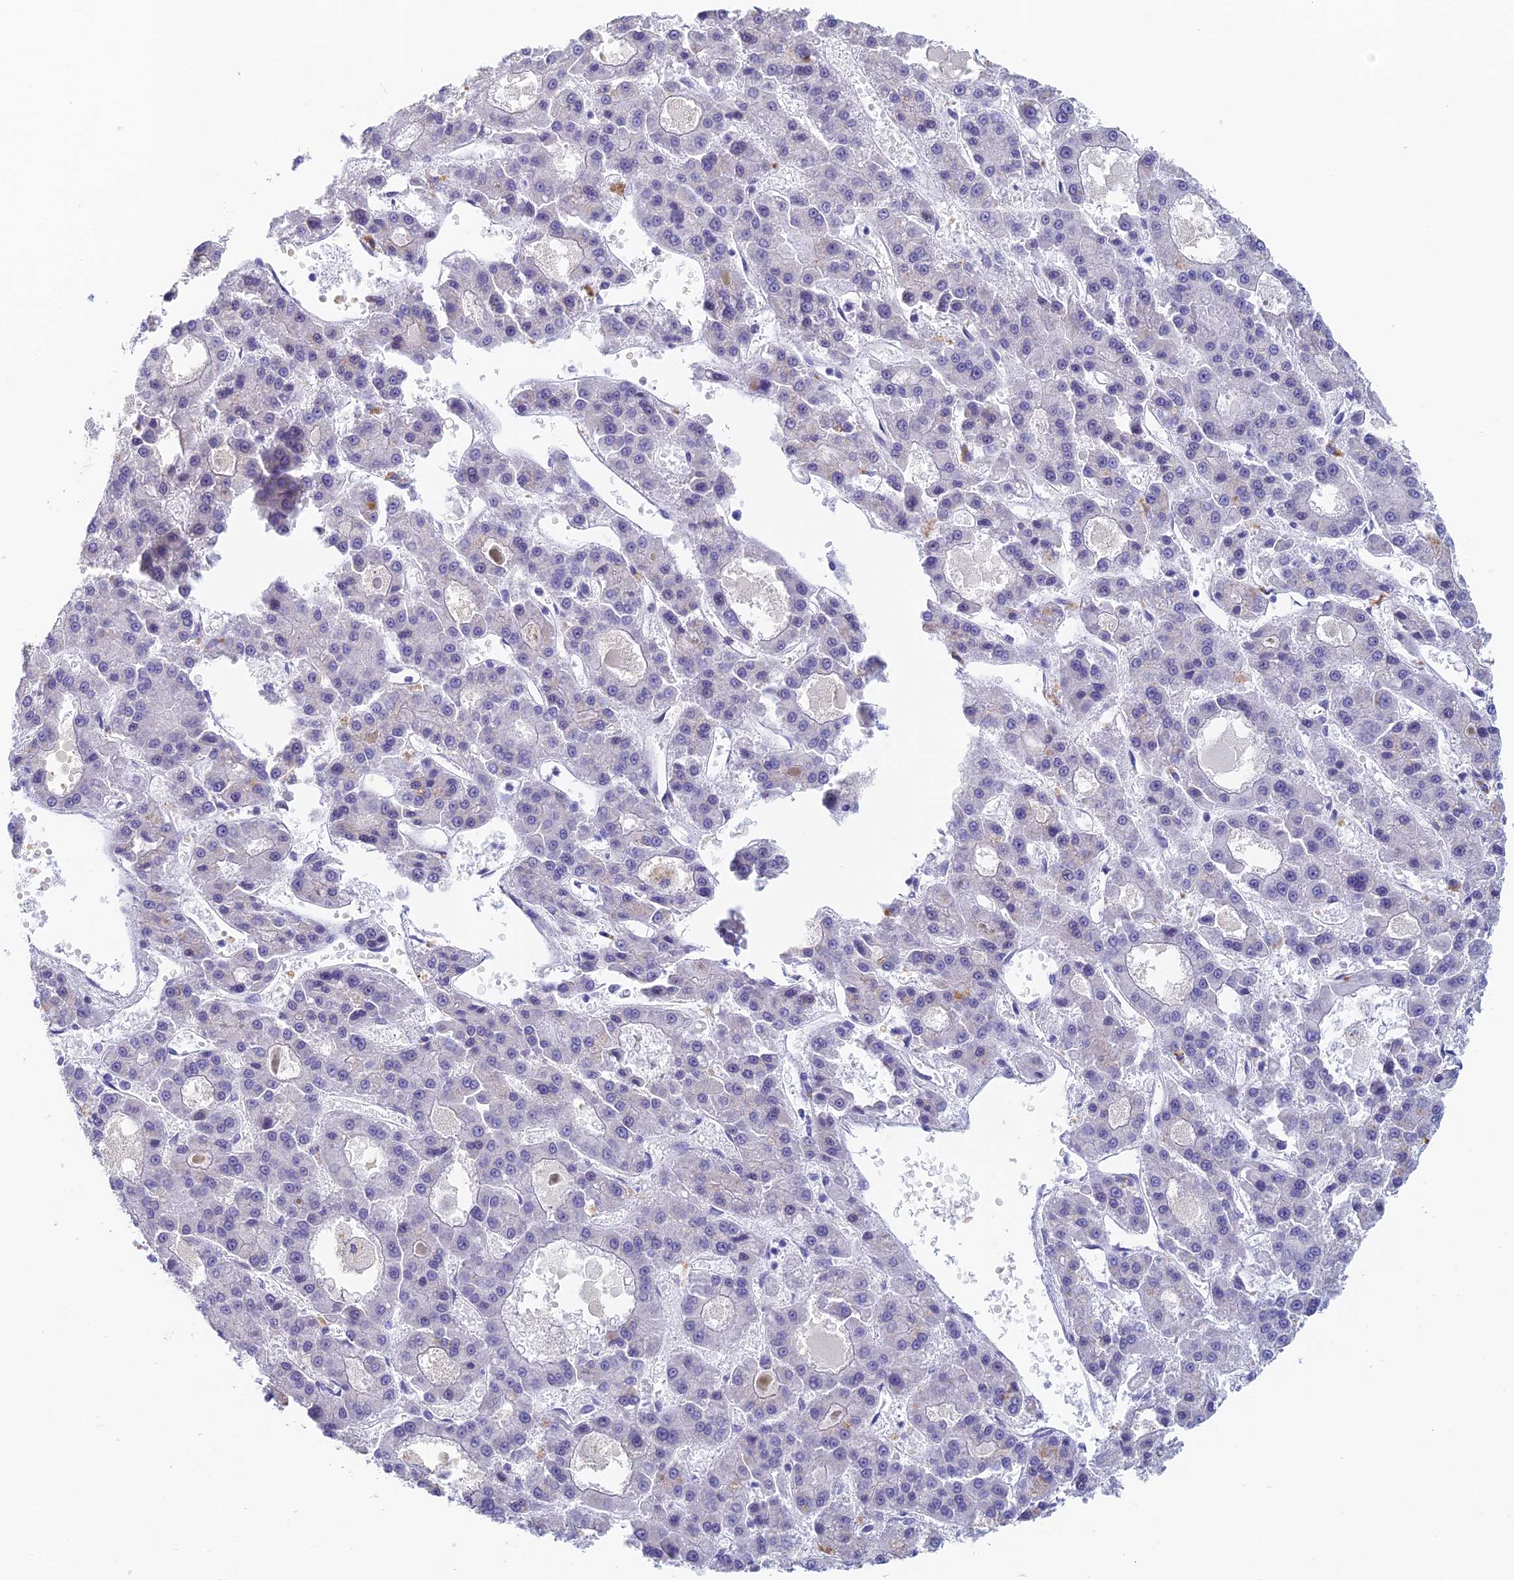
{"staining": {"intensity": "negative", "quantity": "none", "location": "none"}, "tissue": "liver cancer", "cell_type": "Tumor cells", "image_type": "cancer", "snomed": [{"axis": "morphology", "description": "Carcinoma, Hepatocellular, NOS"}, {"axis": "topography", "description": "Liver"}], "caption": "Image shows no protein positivity in tumor cells of liver cancer tissue. The staining was performed using DAB (3,3'-diaminobenzidine) to visualize the protein expression in brown, while the nuclei were stained in blue with hematoxylin (Magnification: 20x).", "gene": "REXO5", "patient": {"sex": "male", "age": 70}}